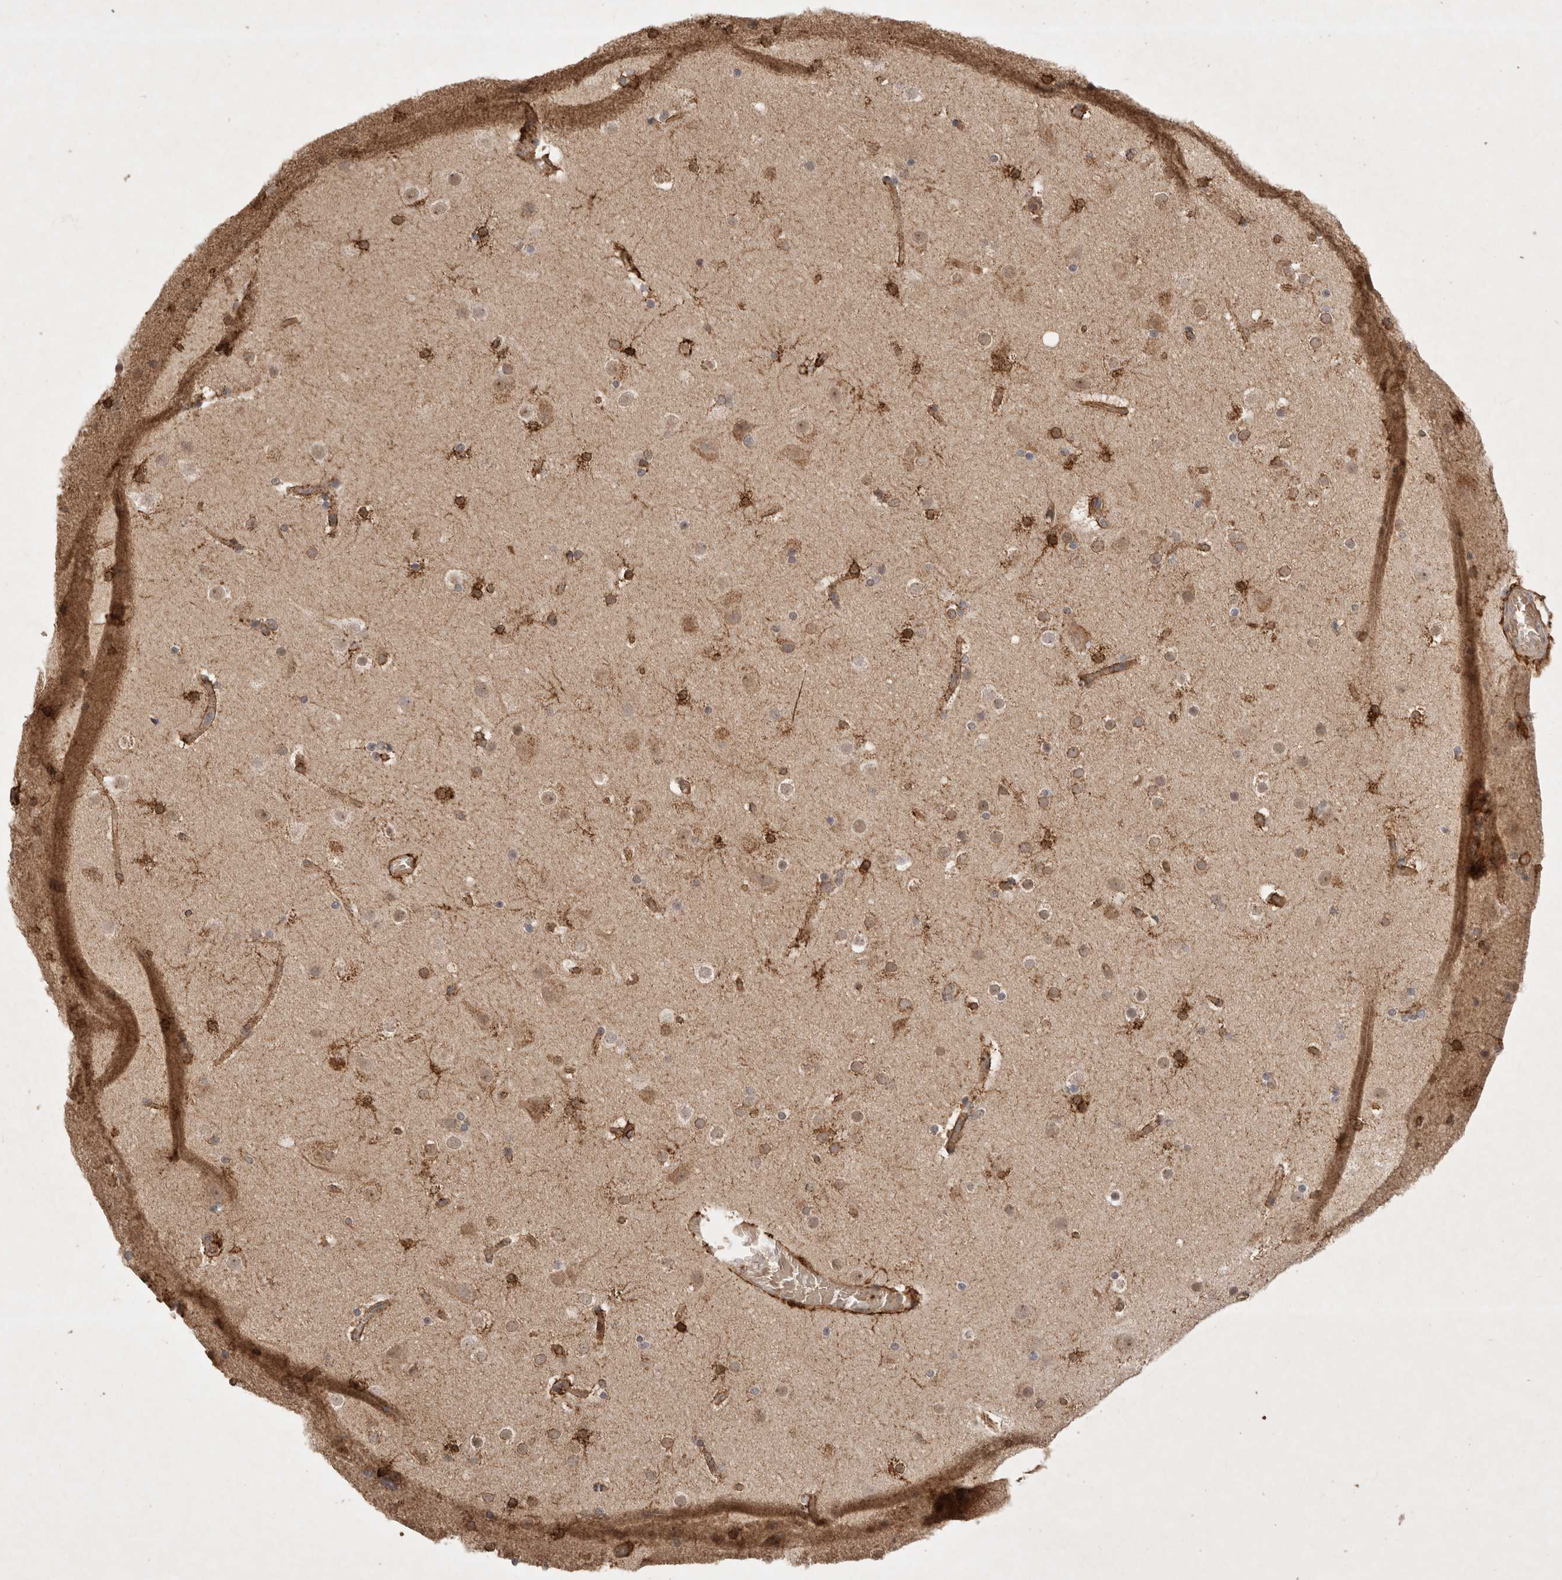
{"staining": {"intensity": "moderate", "quantity": ">75%", "location": "cytoplasmic/membranous"}, "tissue": "cerebral cortex", "cell_type": "Endothelial cells", "image_type": "normal", "snomed": [{"axis": "morphology", "description": "Normal tissue, NOS"}, {"axis": "topography", "description": "Cerebral cortex"}], "caption": "An IHC histopathology image of benign tissue is shown. Protein staining in brown labels moderate cytoplasmic/membranous positivity in cerebral cortex within endothelial cells. (brown staining indicates protein expression, while blue staining denotes nuclei).", "gene": "FAM221A", "patient": {"sex": "male", "age": 57}}